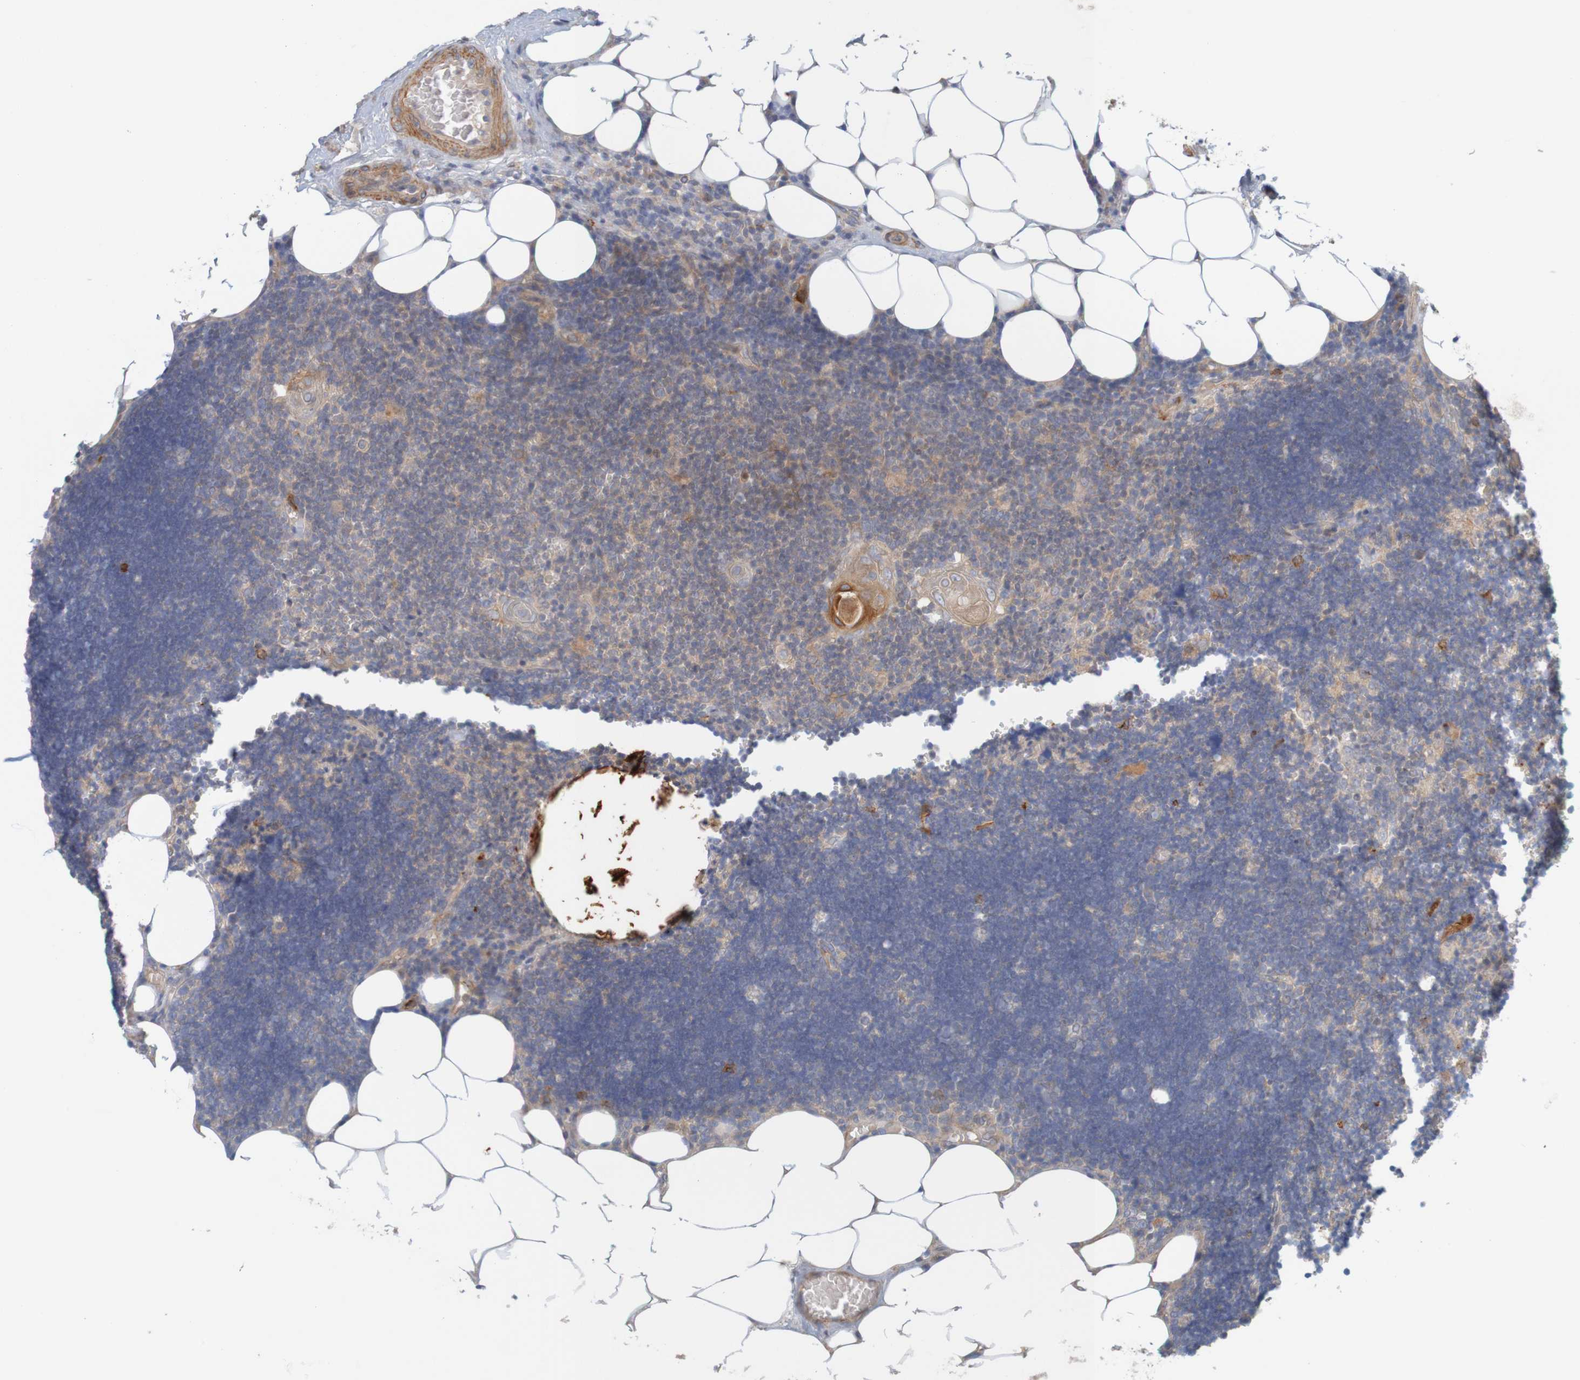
{"staining": {"intensity": "weak", "quantity": ">75%", "location": "cytoplasmic/membranous"}, "tissue": "lymph node", "cell_type": "Germinal center cells", "image_type": "normal", "snomed": [{"axis": "morphology", "description": "Normal tissue, NOS"}, {"axis": "topography", "description": "Lymph node"}], "caption": "Weak cytoplasmic/membranous staining for a protein is appreciated in approximately >75% of germinal center cells of unremarkable lymph node using IHC.", "gene": "KRT23", "patient": {"sex": "male", "age": 33}}